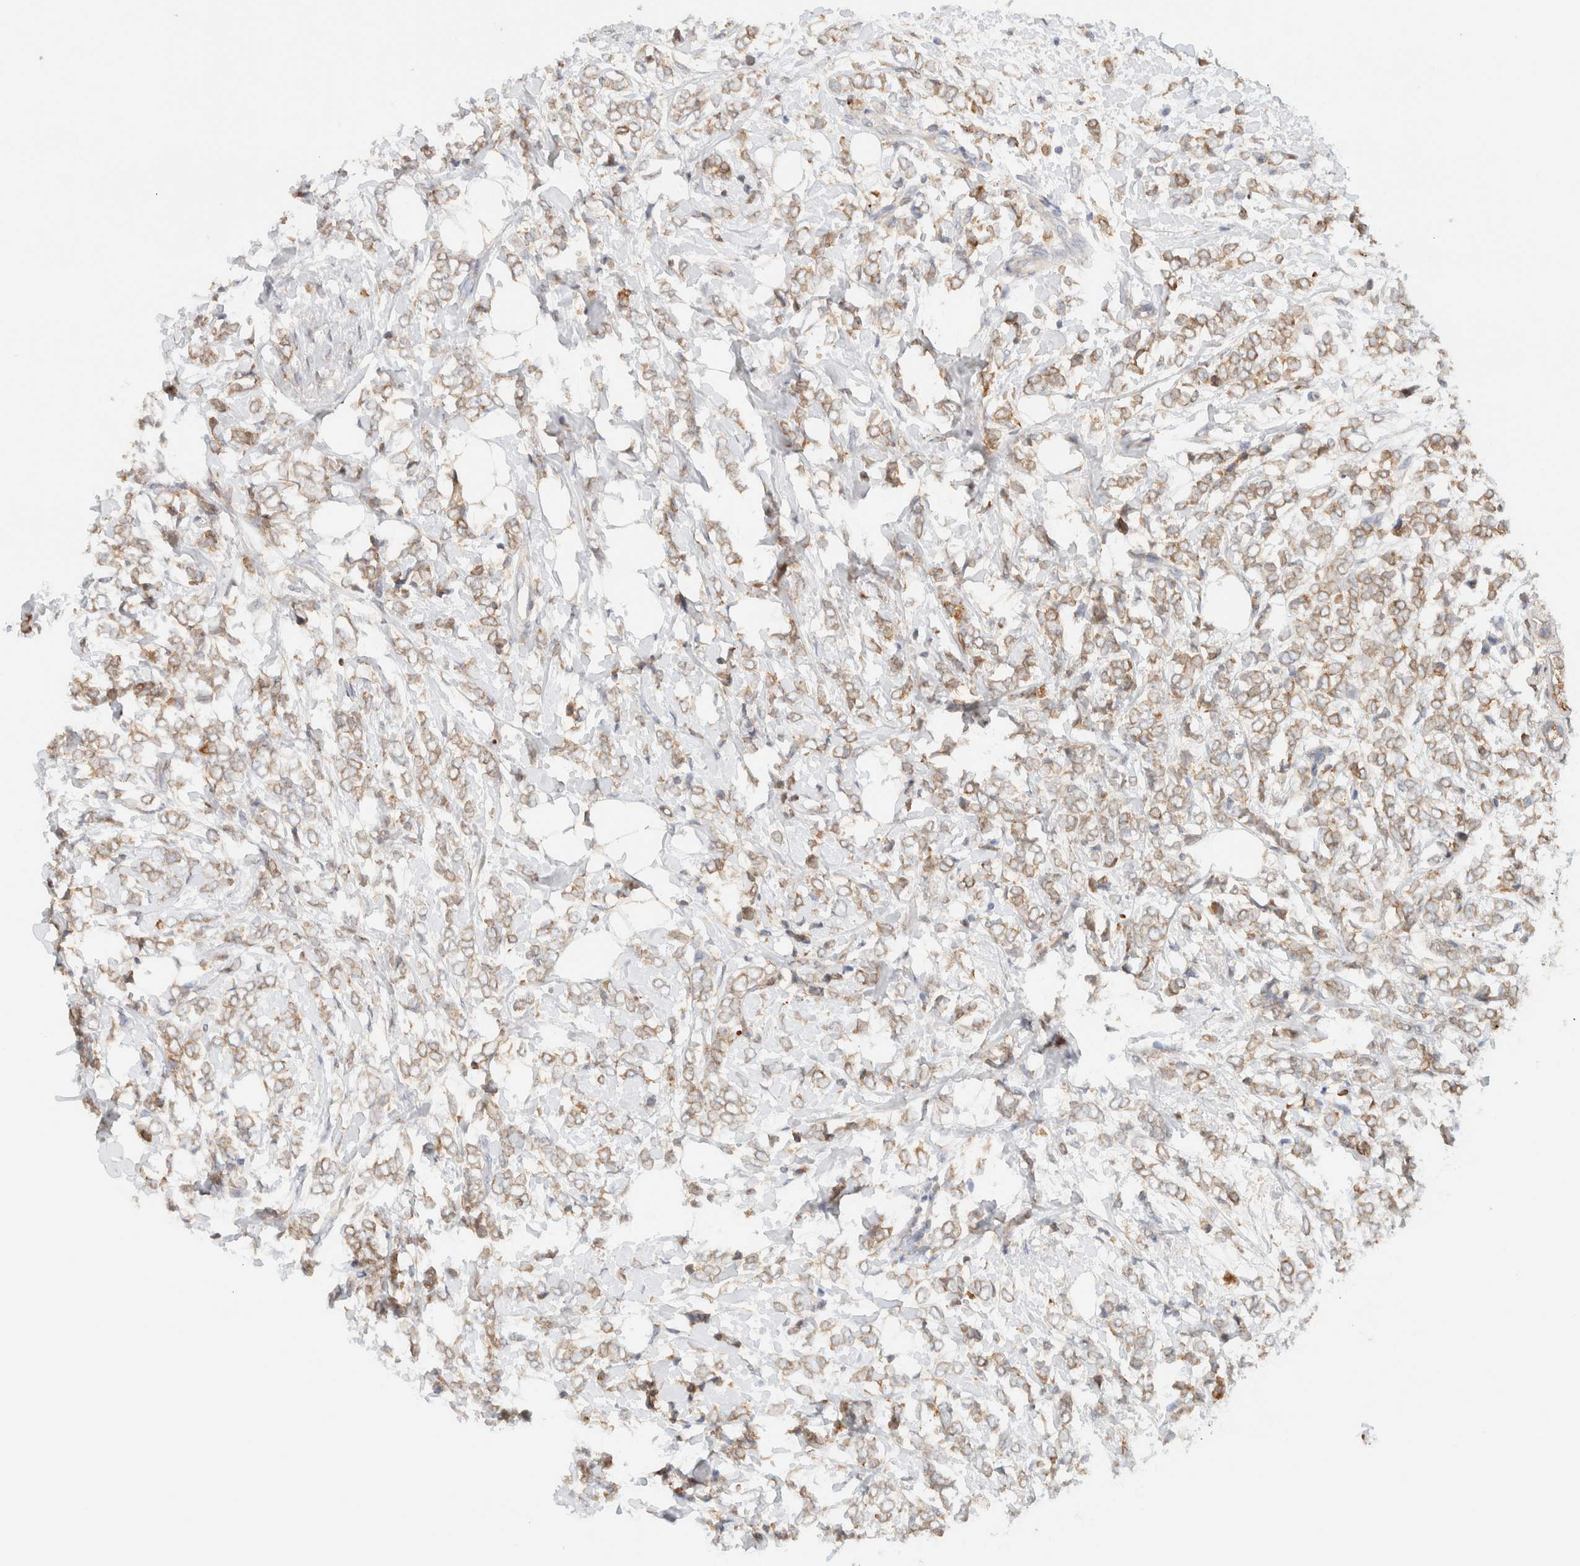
{"staining": {"intensity": "moderate", "quantity": ">75%", "location": "cytoplasmic/membranous"}, "tissue": "breast cancer", "cell_type": "Tumor cells", "image_type": "cancer", "snomed": [{"axis": "morphology", "description": "Normal tissue, NOS"}, {"axis": "morphology", "description": "Lobular carcinoma"}, {"axis": "topography", "description": "Breast"}], "caption": "Immunohistochemistry histopathology image of neoplastic tissue: lobular carcinoma (breast) stained using IHC displays medium levels of moderate protein expression localized specifically in the cytoplasmic/membranous of tumor cells, appearing as a cytoplasmic/membranous brown color.", "gene": "NT5C", "patient": {"sex": "female", "age": 47}}